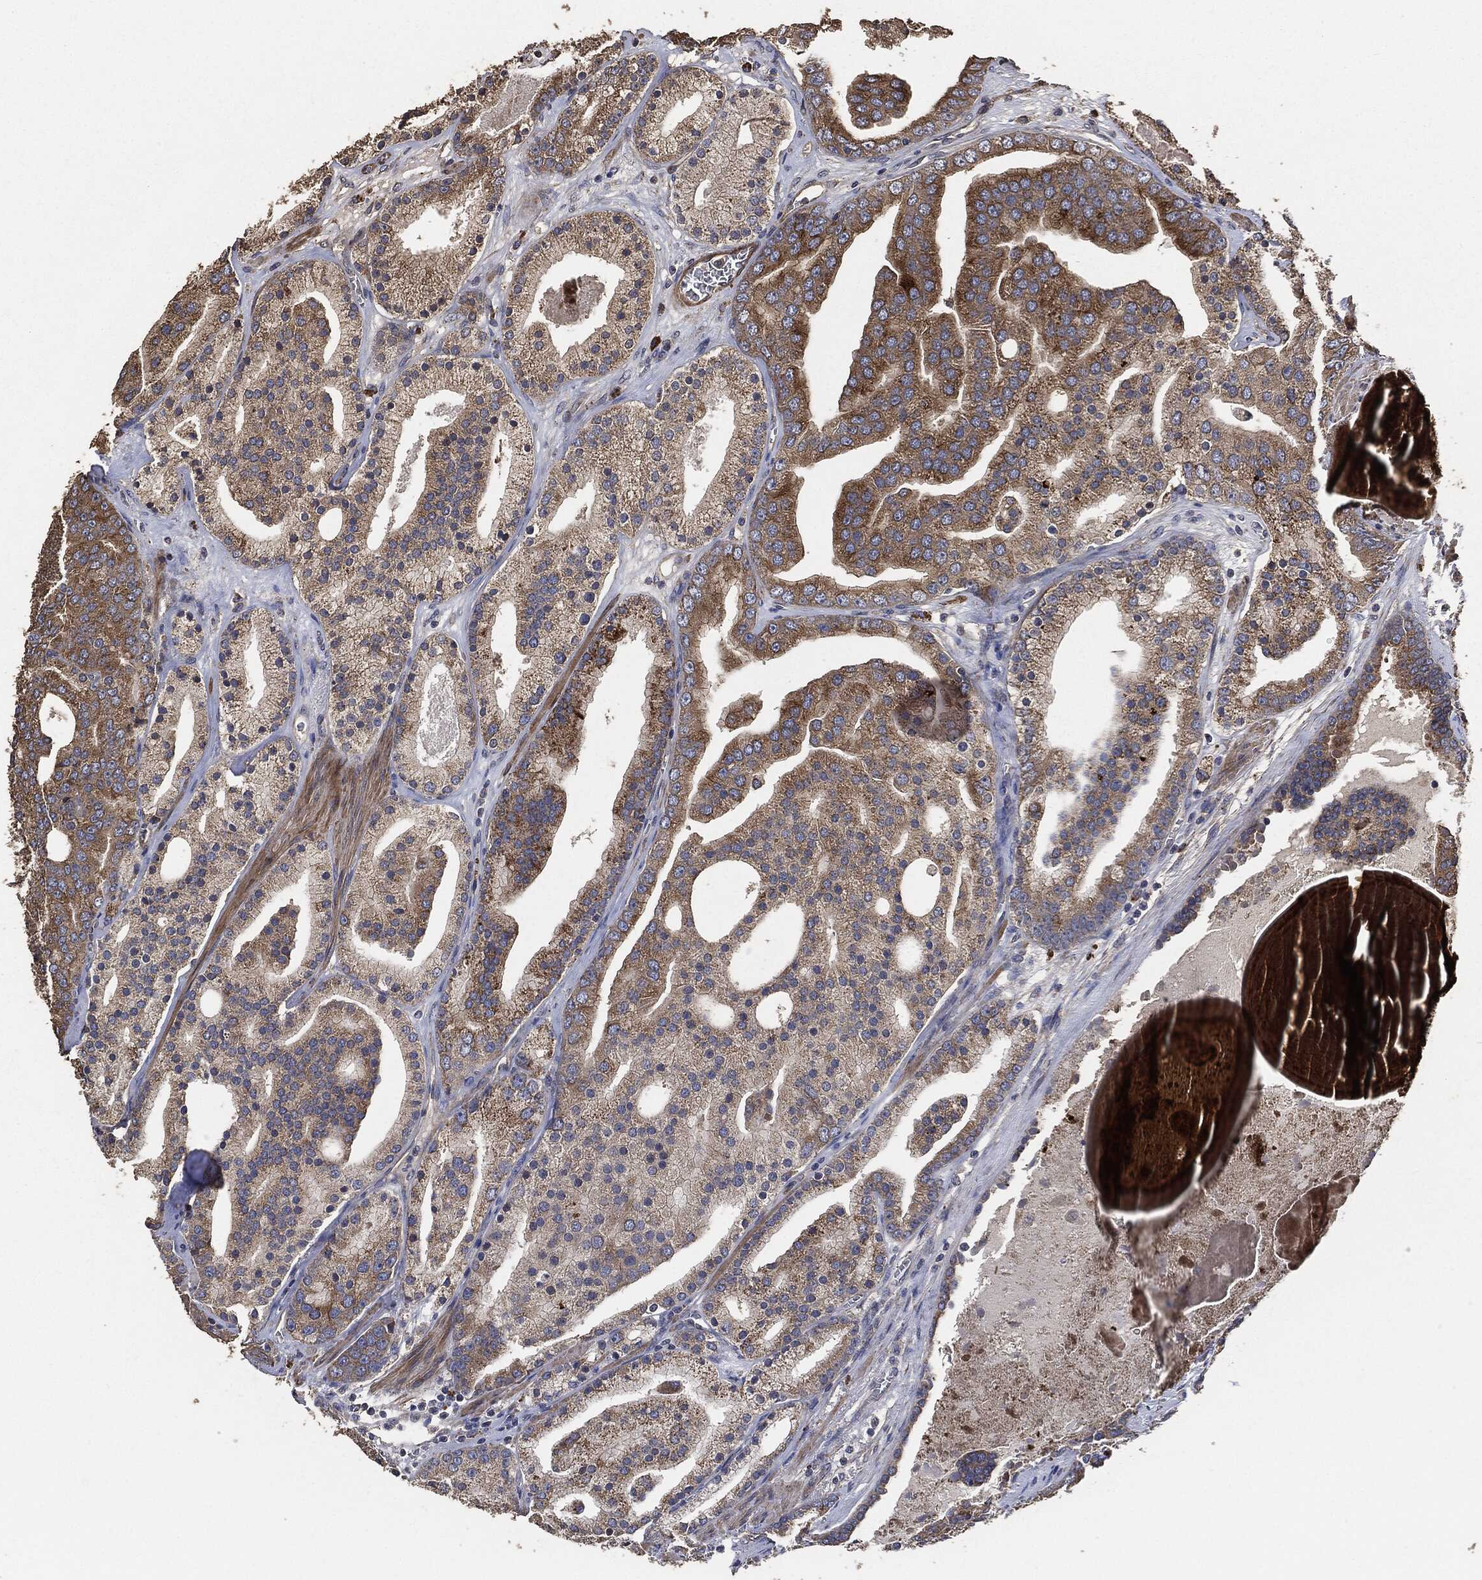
{"staining": {"intensity": "strong", "quantity": "25%-75%", "location": "cytoplasmic/membranous"}, "tissue": "prostate cancer", "cell_type": "Tumor cells", "image_type": "cancer", "snomed": [{"axis": "morphology", "description": "Adenocarcinoma, NOS"}, {"axis": "topography", "description": "Prostate"}], "caption": "Immunohistochemical staining of human prostate adenocarcinoma displays strong cytoplasmic/membranous protein staining in approximately 25%-75% of tumor cells. The staining is performed using DAB brown chromogen to label protein expression. The nuclei are counter-stained blue using hematoxylin.", "gene": "STK3", "patient": {"sex": "male", "age": 69}}